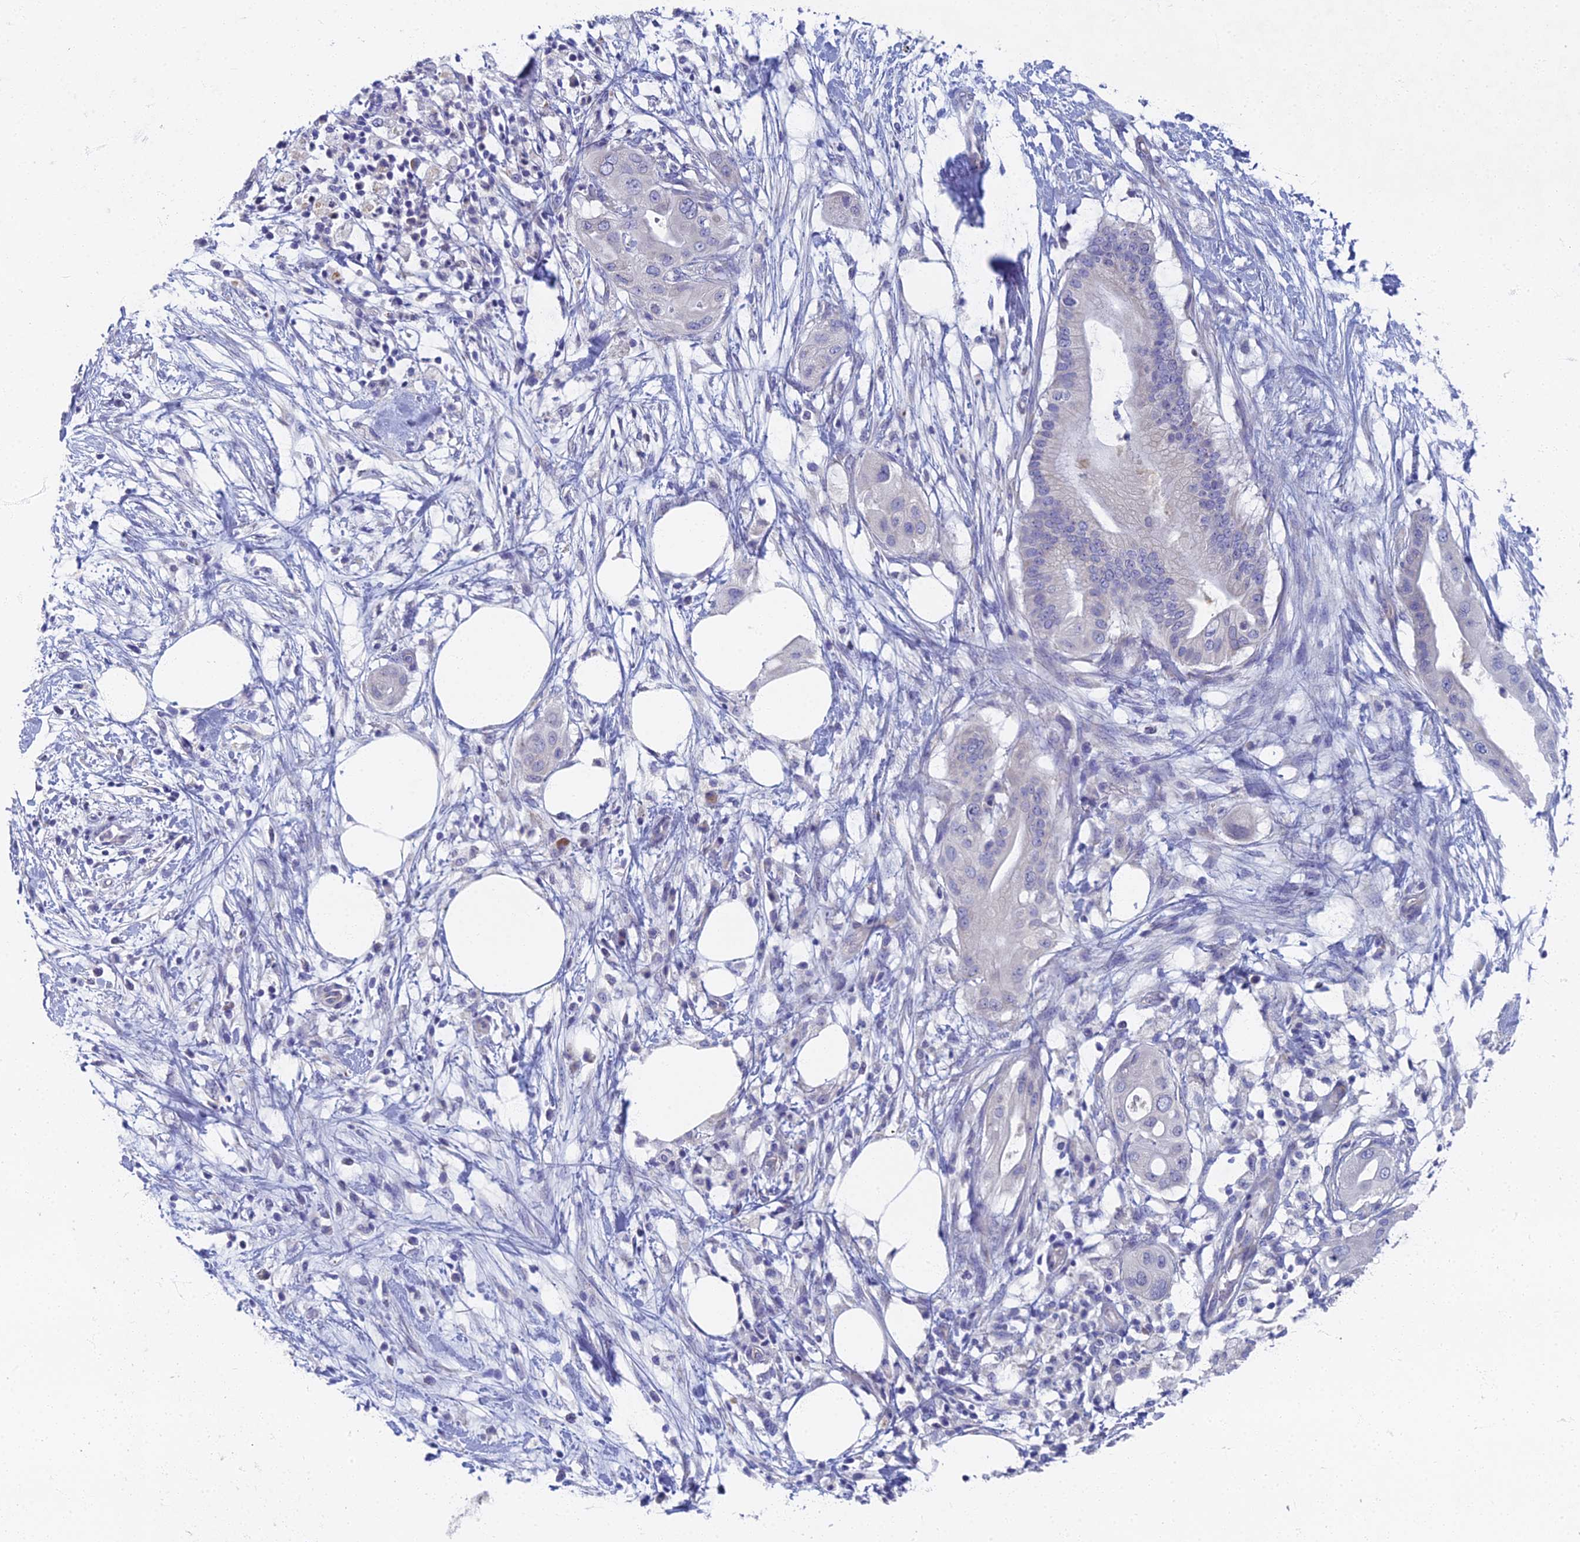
{"staining": {"intensity": "negative", "quantity": "none", "location": "none"}, "tissue": "pancreatic cancer", "cell_type": "Tumor cells", "image_type": "cancer", "snomed": [{"axis": "morphology", "description": "Adenocarcinoma, NOS"}, {"axis": "topography", "description": "Pancreas"}], "caption": "DAB immunohistochemical staining of pancreatic cancer (adenocarcinoma) demonstrates no significant positivity in tumor cells.", "gene": "SPIN4", "patient": {"sex": "male", "age": 68}}